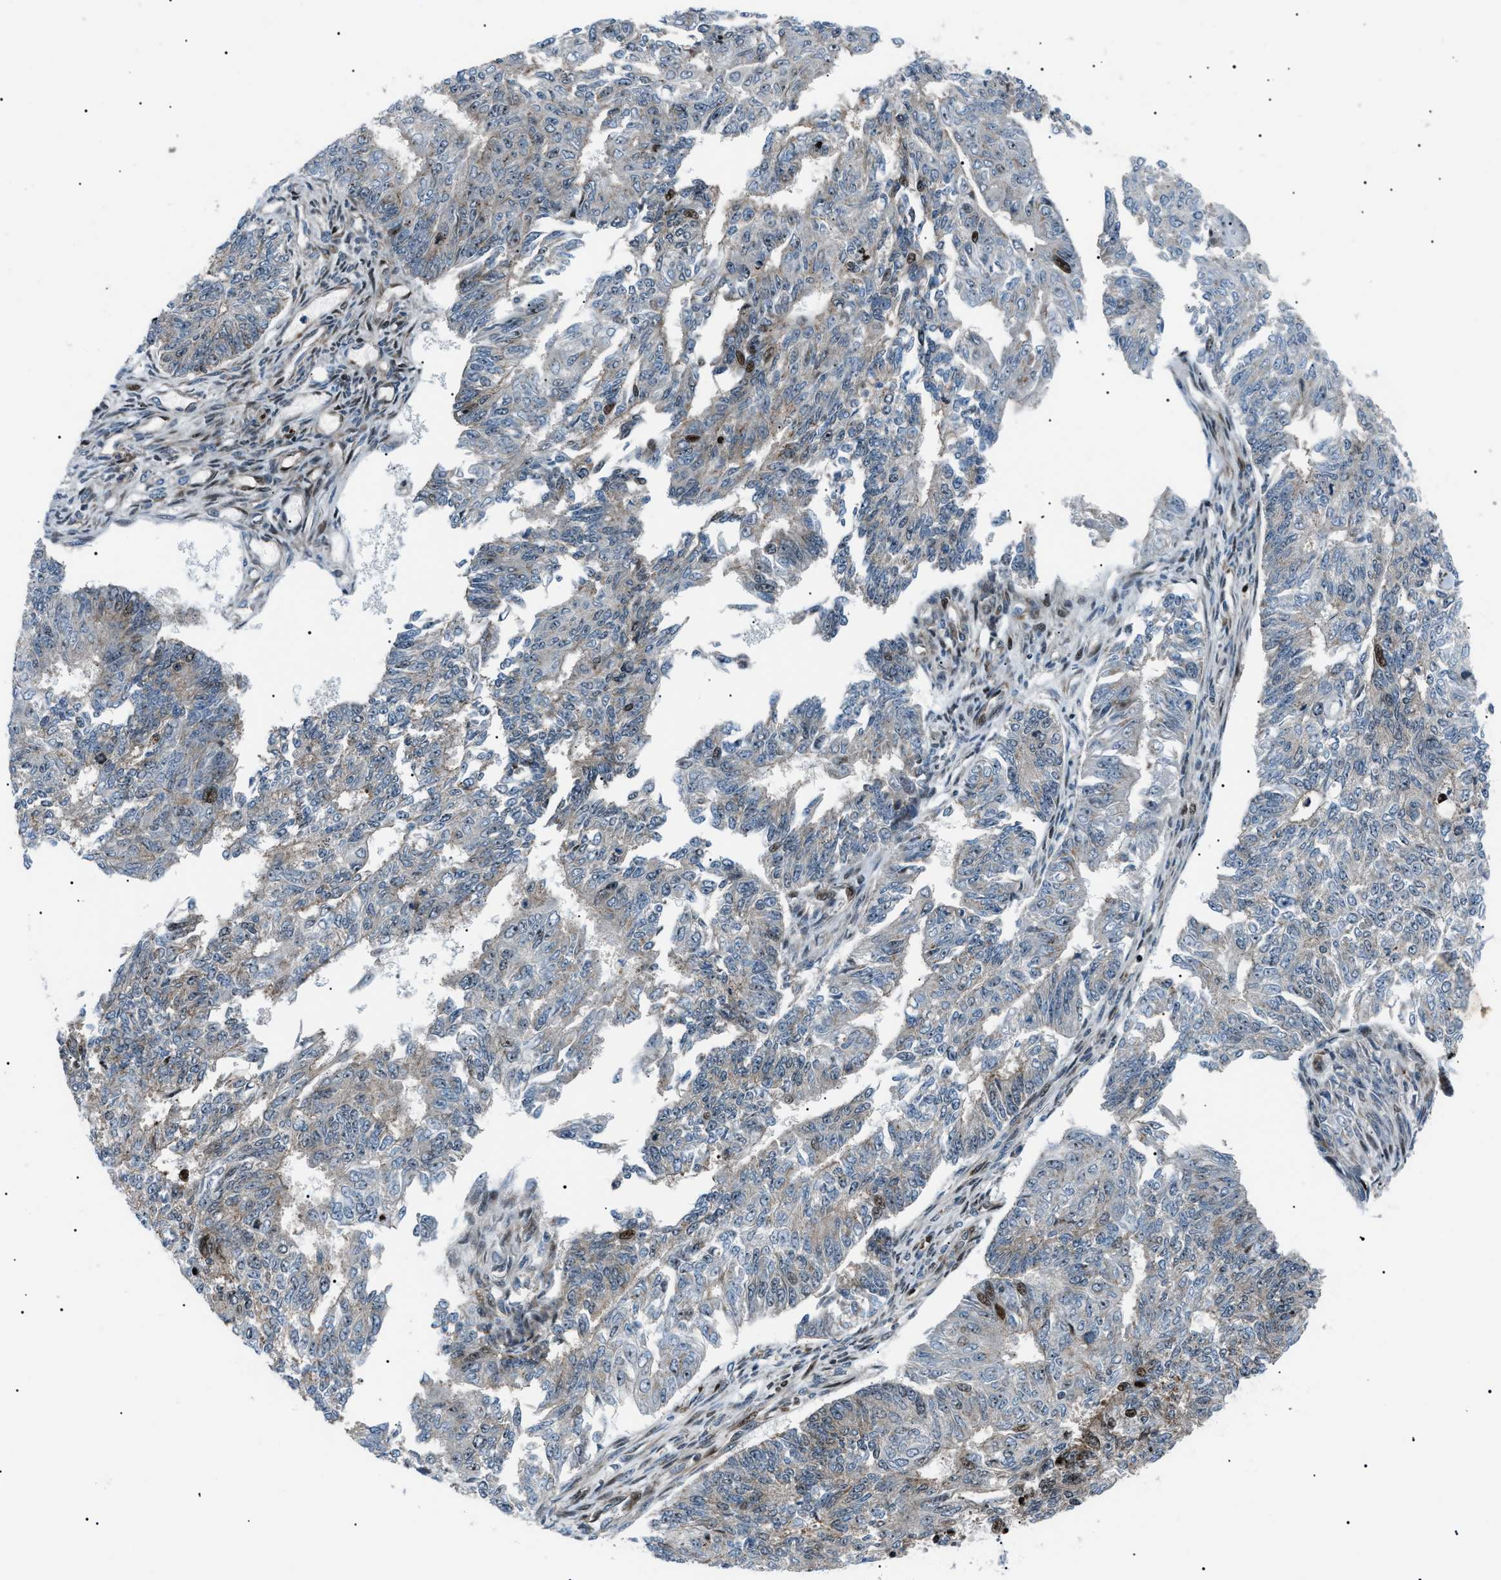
{"staining": {"intensity": "negative", "quantity": "none", "location": "none"}, "tissue": "endometrial cancer", "cell_type": "Tumor cells", "image_type": "cancer", "snomed": [{"axis": "morphology", "description": "Adenocarcinoma, NOS"}, {"axis": "topography", "description": "Endometrium"}], "caption": "Tumor cells show no significant protein expression in endometrial cancer.", "gene": "PRKX", "patient": {"sex": "female", "age": 32}}